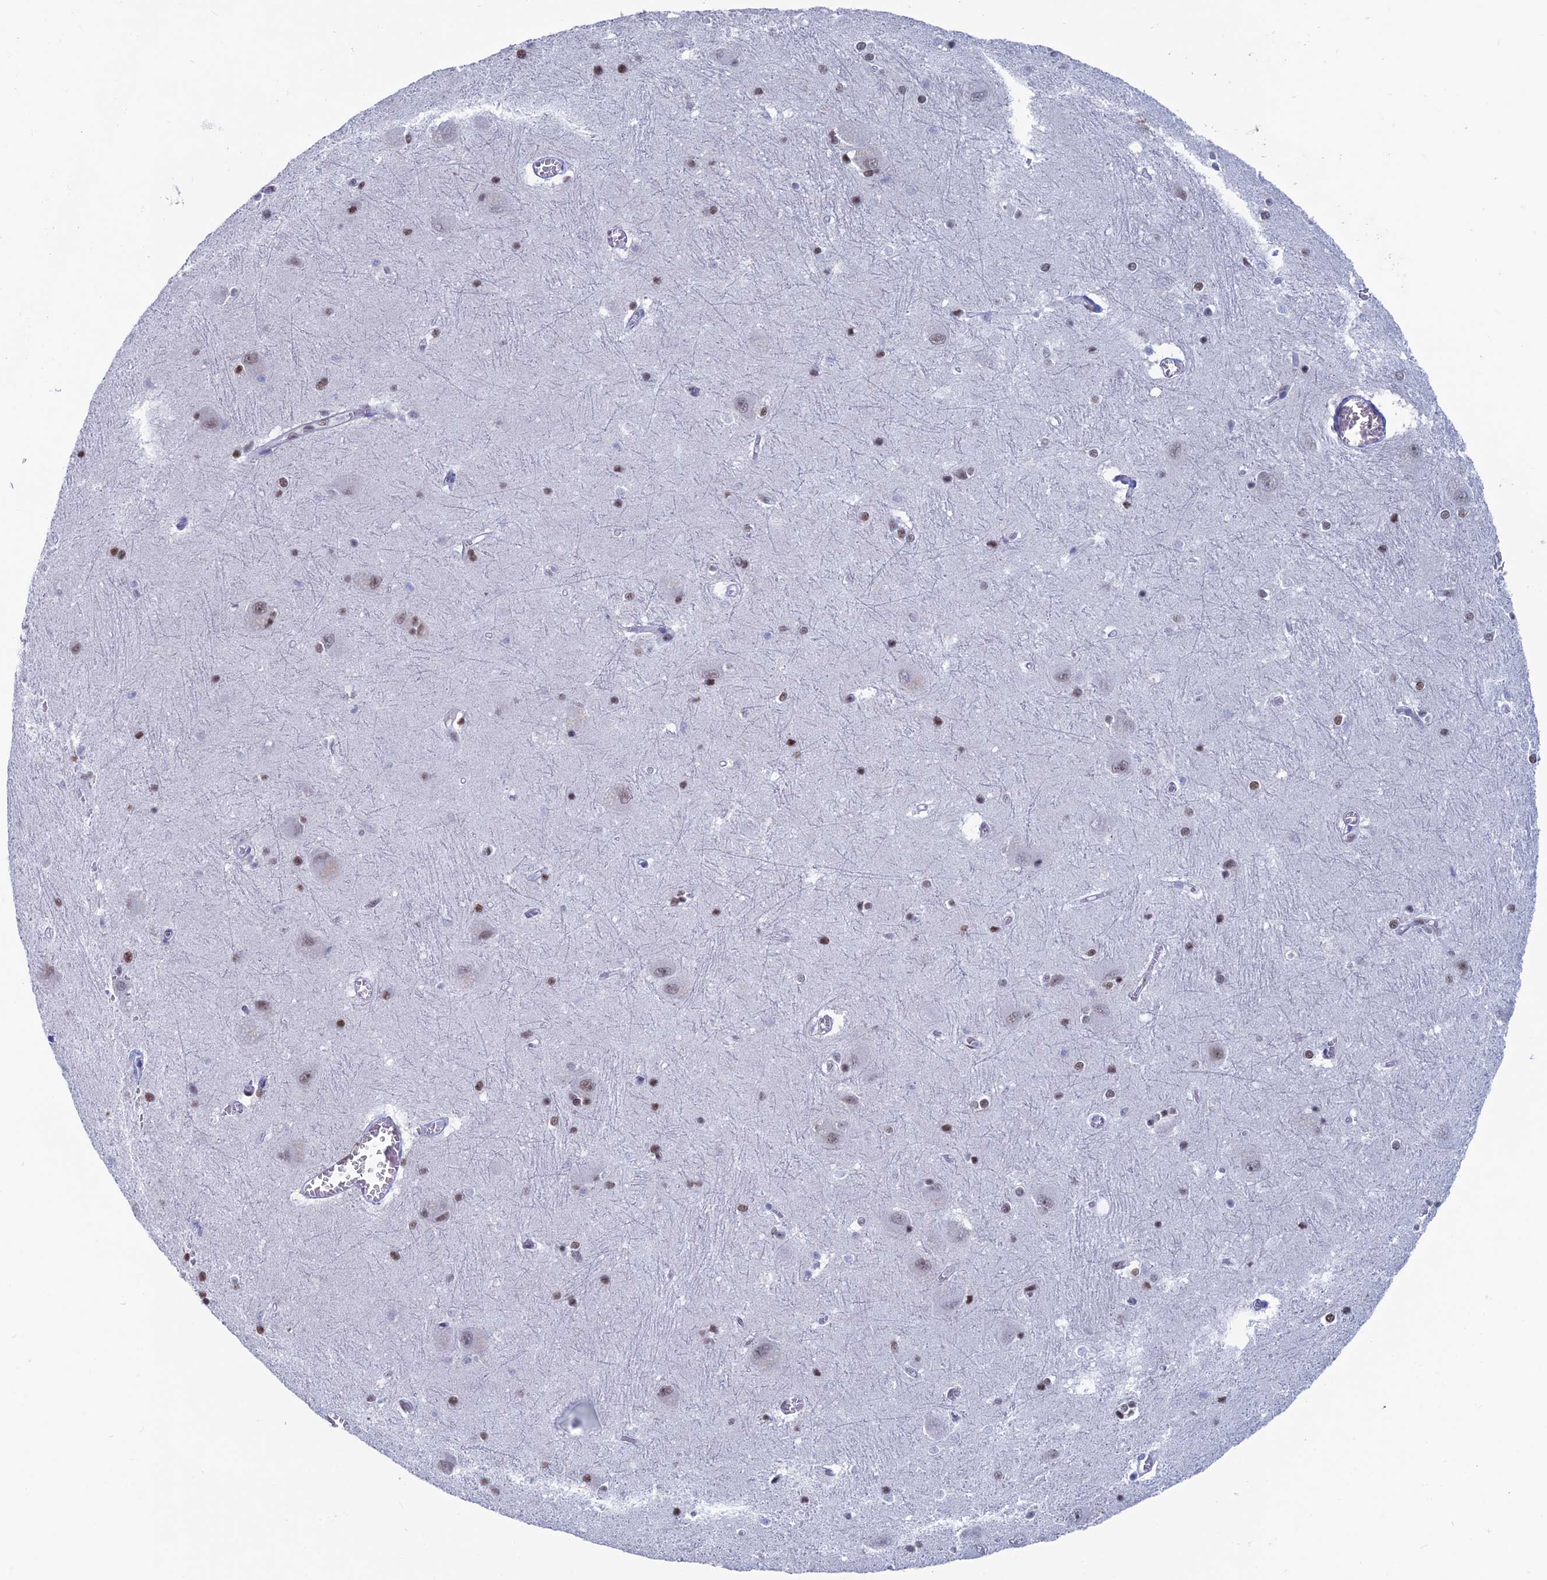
{"staining": {"intensity": "weak", "quantity": "25%-75%", "location": "nuclear"}, "tissue": "caudate", "cell_type": "Glial cells", "image_type": "normal", "snomed": [{"axis": "morphology", "description": "Normal tissue, NOS"}, {"axis": "topography", "description": "Lateral ventricle wall"}], "caption": "Immunohistochemical staining of unremarkable caudate demonstrates 25%-75% levels of weak nuclear protein expression in about 25%-75% of glial cells.", "gene": "NOL4L", "patient": {"sex": "male", "age": 37}}